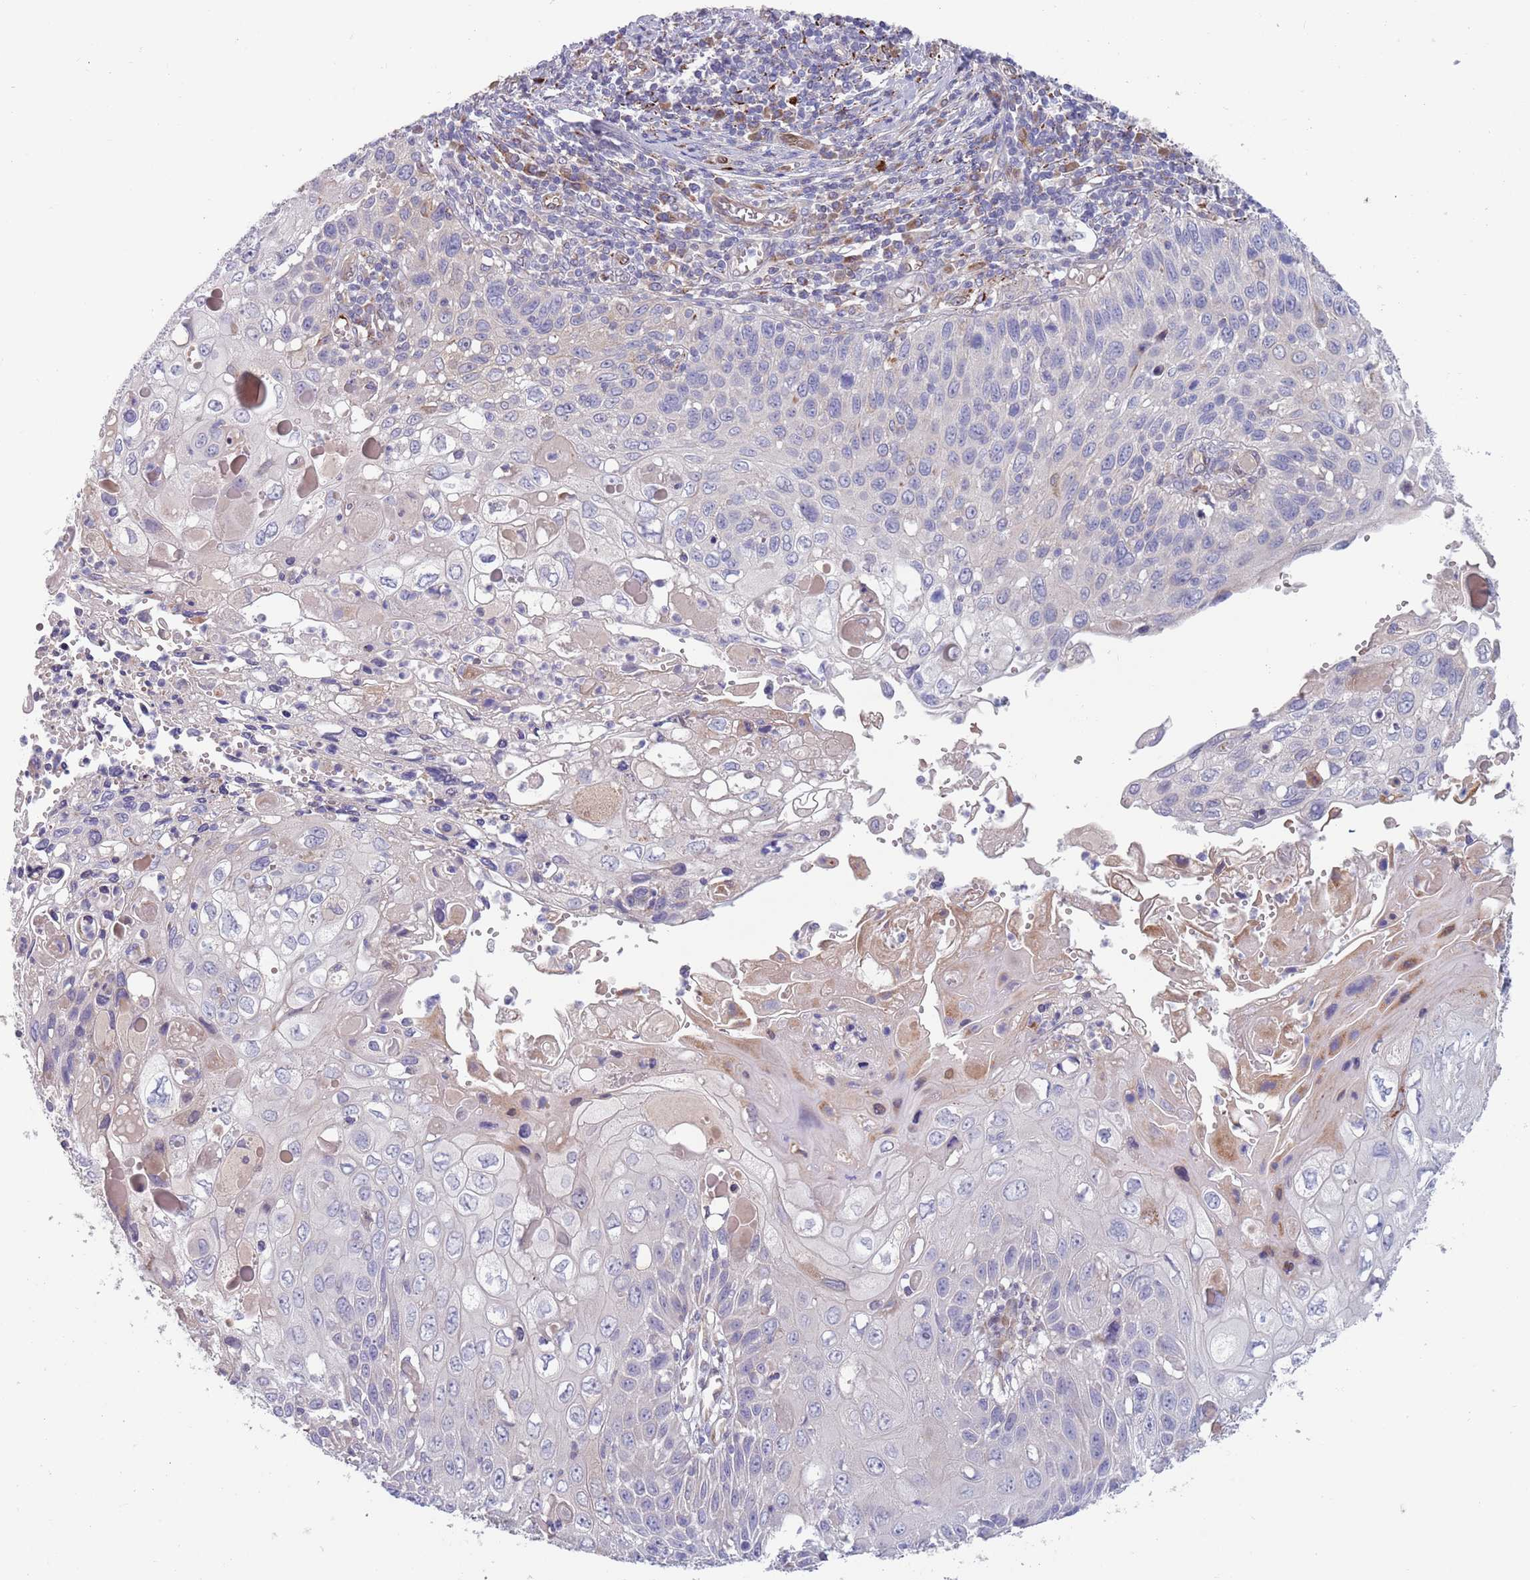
{"staining": {"intensity": "negative", "quantity": "none", "location": "none"}, "tissue": "cervical cancer", "cell_type": "Tumor cells", "image_type": "cancer", "snomed": [{"axis": "morphology", "description": "Squamous cell carcinoma, NOS"}, {"axis": "topography", "description": "Cervix"}], "caption": "Immunohistochemistry (IHC) image of neoplastic tissue: human squamous cell carcinoma (cervical) stained with DAB shows no significant protein expression in tumor cells.", "gene": "TYW1", "patient": {"sex": "female", "age": 70}}